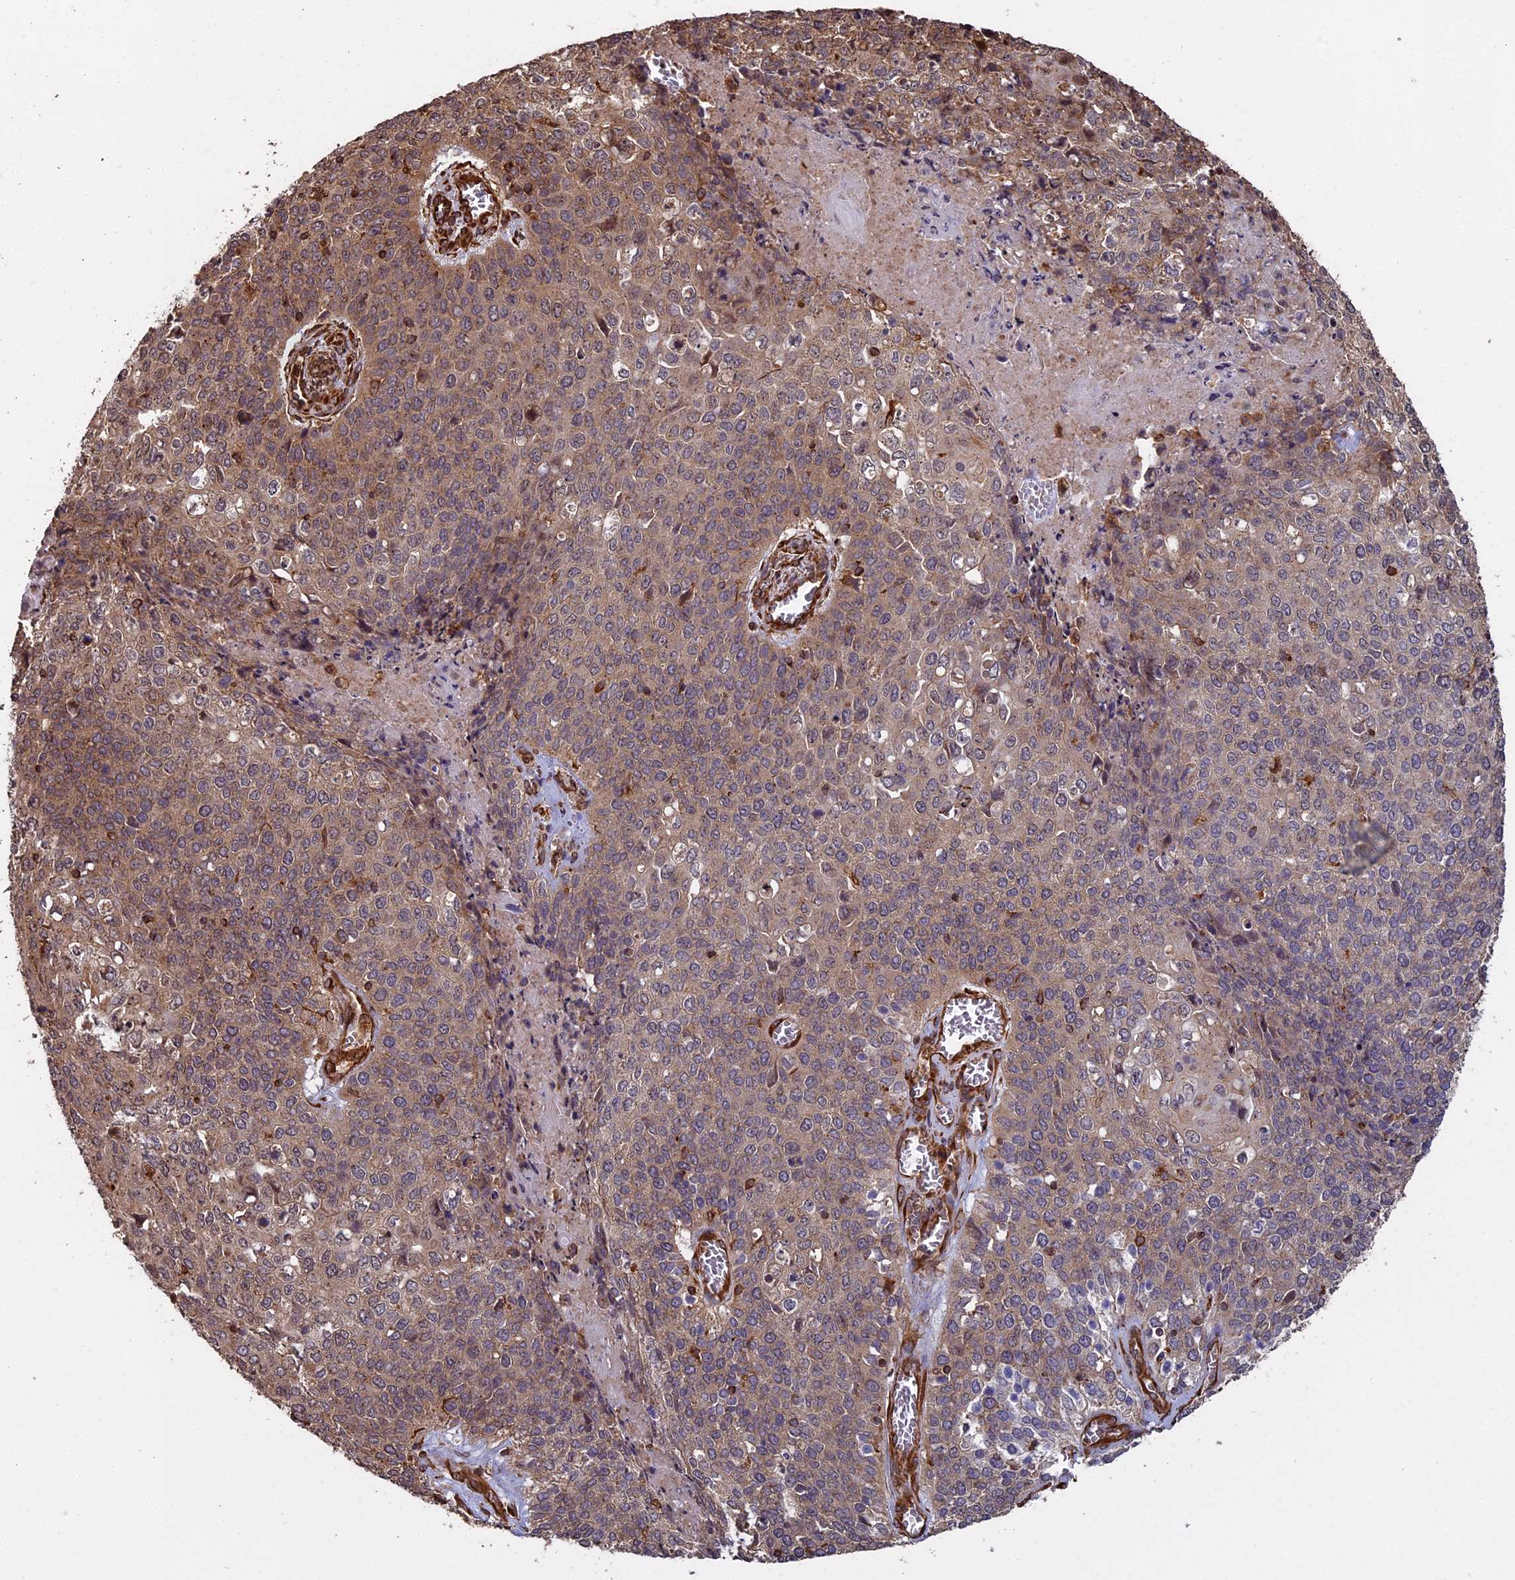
{"staining": {"intensity": "weak", "quantity": "<25%", "location": "cytoplasmic/membranous"}, "tissue": "cervical cancer", "cell_type": "Tumor cells", "image_type": "cancer", "snomed": [{"axis": "morphology", "description": "Squamous cell carcinoma, NOS"}, {"axis": "topography", "description": "Cervix"}], "caption": "This micrograph is of cervical squamous cell carcinoma stained with IHC to label a protein in brown with the nuclei are counter-stained blue. There is no expression in tumor cells. Nuclei are stained in blue.", "gene": "CCDC124", "patient": {"sex": "female", "age": 39}}